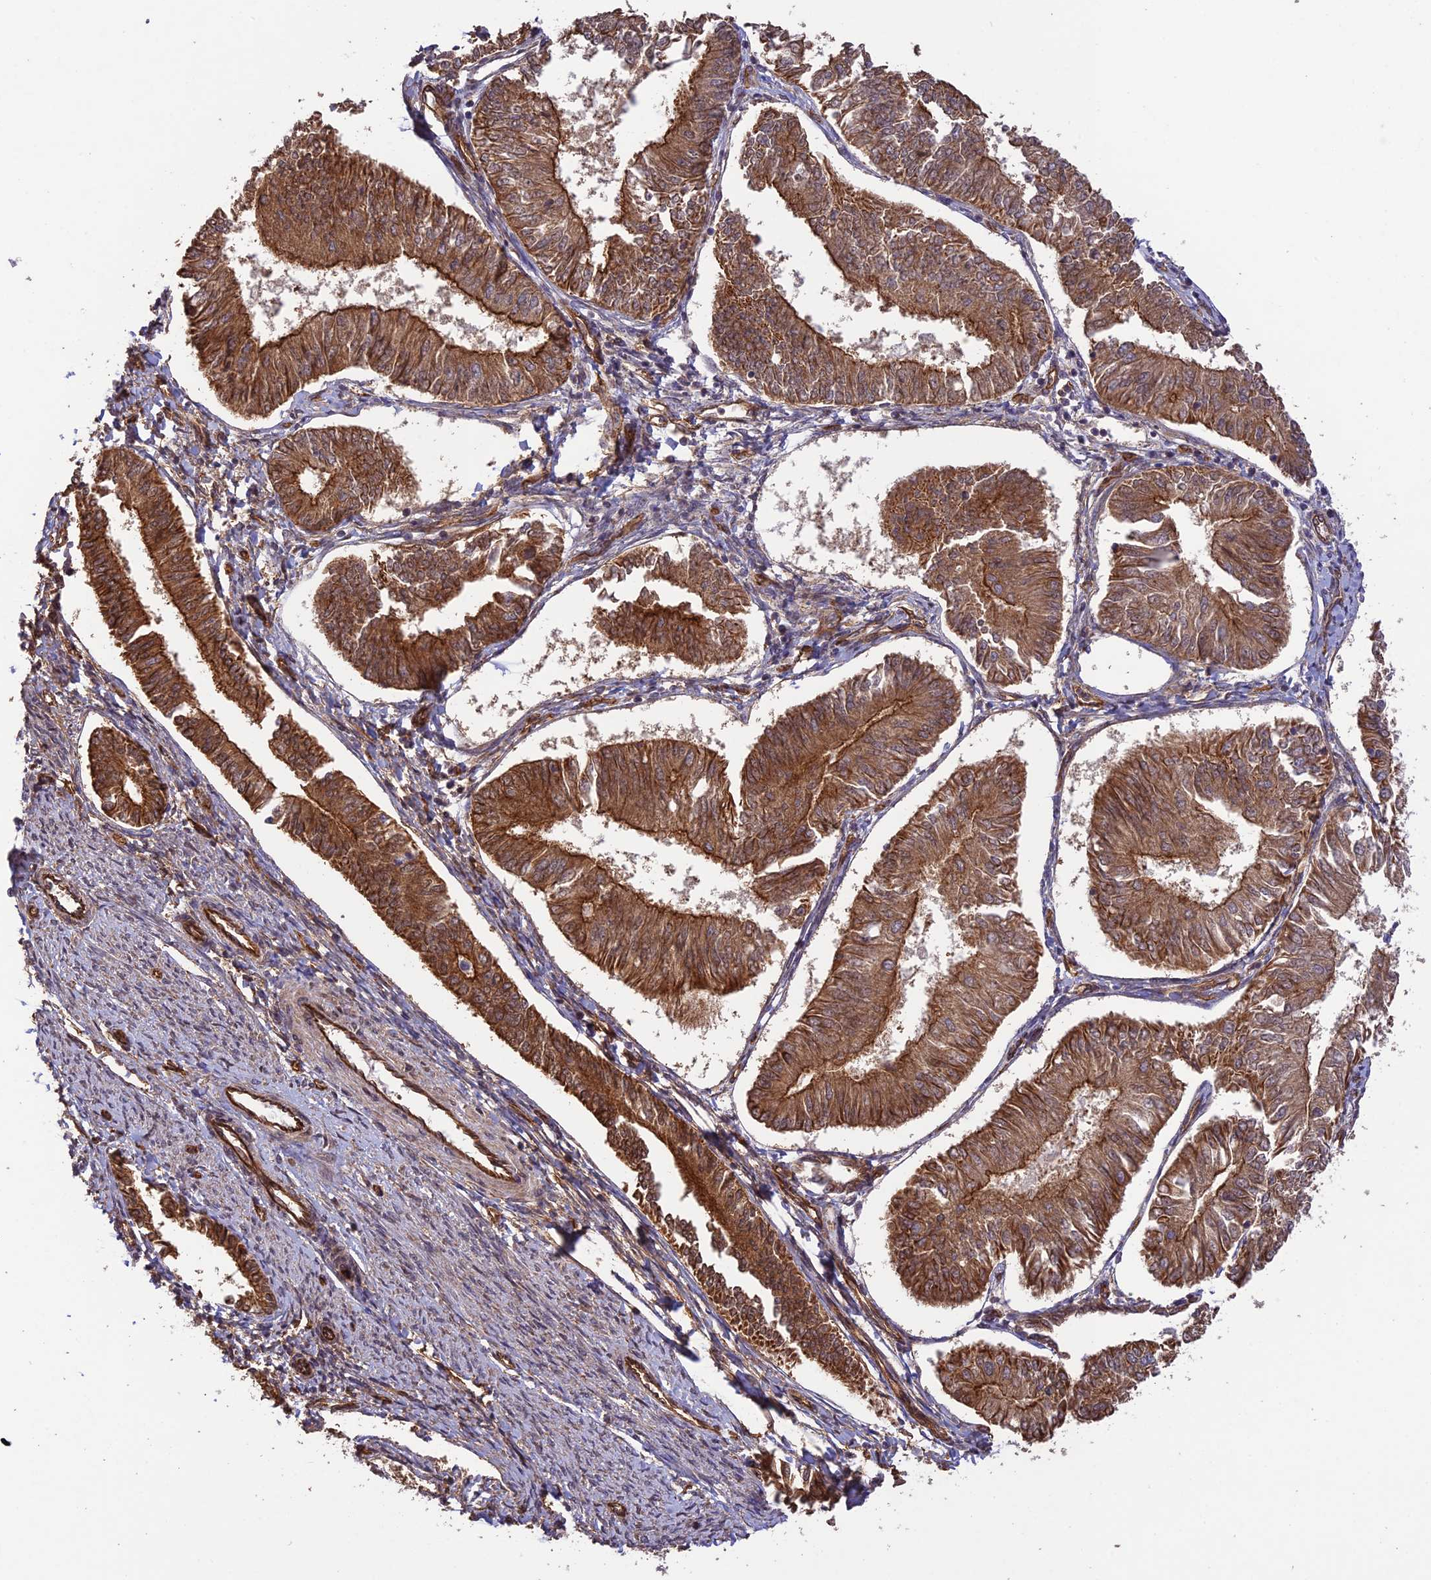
{"staining": {"intensity": "strong", "quantity": ">75%", "location": "cytoplasmic/membranous"}, "tissue": "endometrial cancer", "cell_type": "Tumor cells", "image_type": "cancer", "snomed": [{"axis": "morphology", "description": "Adenocarcinoma, NOS"}, {"axis": "topography", "description": "Endometrium"}], "caption": "Immunohistochemical staining of endometrial cancer exhibits high levels of strong cytoplasmic/membranous positivity in approximately >75% of tumor cells. (DAB IHC with brightfield microscopy, high magnification).", "gene": "HOMER2", "patient": {"sex": "female", "age": 58}}